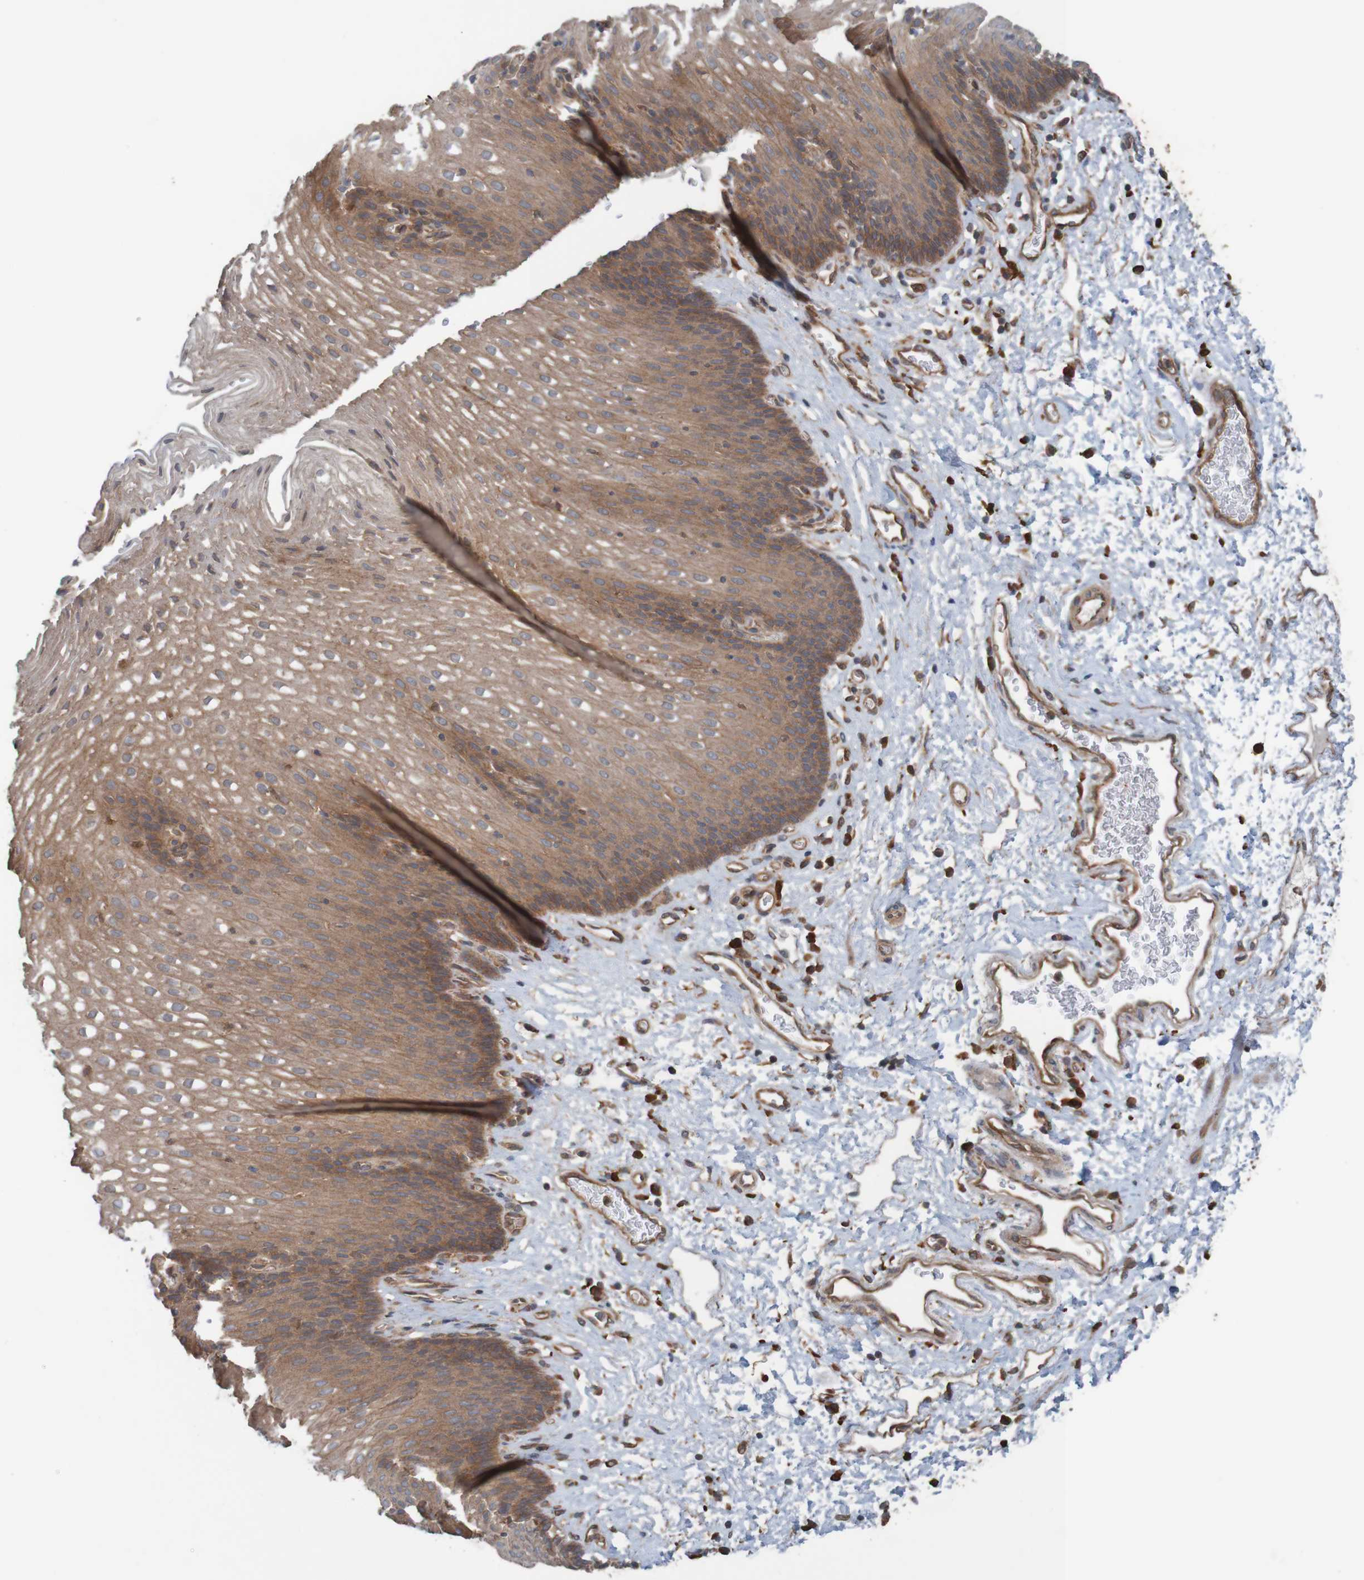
{"staining": {"intensity": "moderate", "quantity": ">75%", "location": "cytoplasmic/membranous"}, "tissue": "esophagus", "cell_type": "Squamous epithelial cells", "image_type": "normal", "snomed": [{"axis": "morphology", "description": "Normal tissue, NOS"}, {"axis": "topography", "description": "Esophagus"}], "caption": "A brown stain labels moderate cytoplasmic/membranous positivity of a protein in squamous epithelial cells of unremarkable human esophagus.", "gene": "ARHGEF11", "patient": {"sex": "male", "age": 48}}